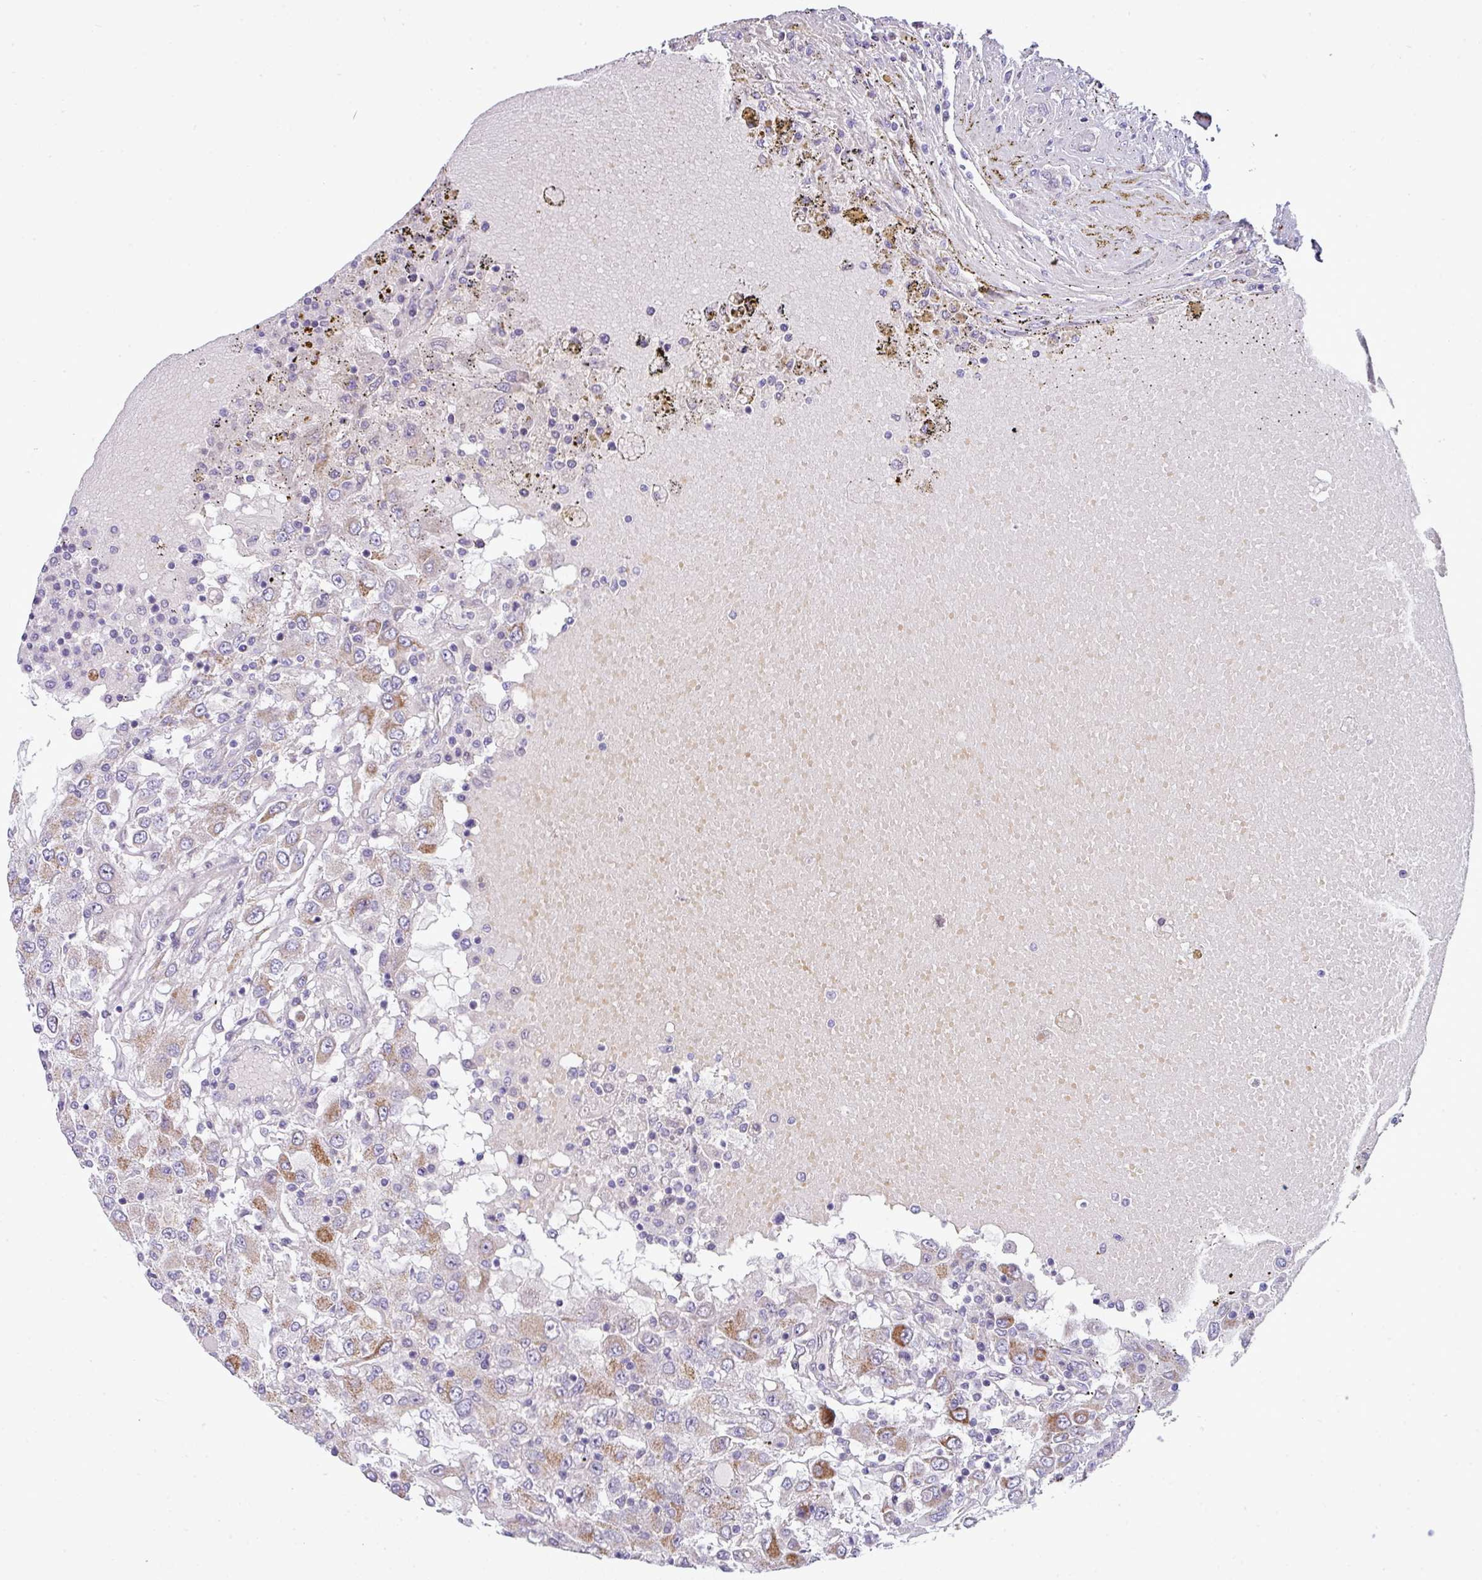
{"staining": {"intensity": "moderate", "quantity": "<25%", "location": "cytoplasmic/membranous"}, "tissue": "renal cancer", "cell_type": "Tumor cells", "image_type": "cancer", "snomed": [{"axis": "morphology", "description": "Adenocarcinoma, NOS"}, {"axis": "topography", "description": "Kidney"}], "caption": "IHC photomicrograph of renal cancer (adenocarcinoma) stained for a protein (brown), which displays low levels of moderate cytoplasmic/membranous staining in about <25% of tumor cells.", "gene": "ACAP3", "patient": {"sex": "female", "age": 67}}